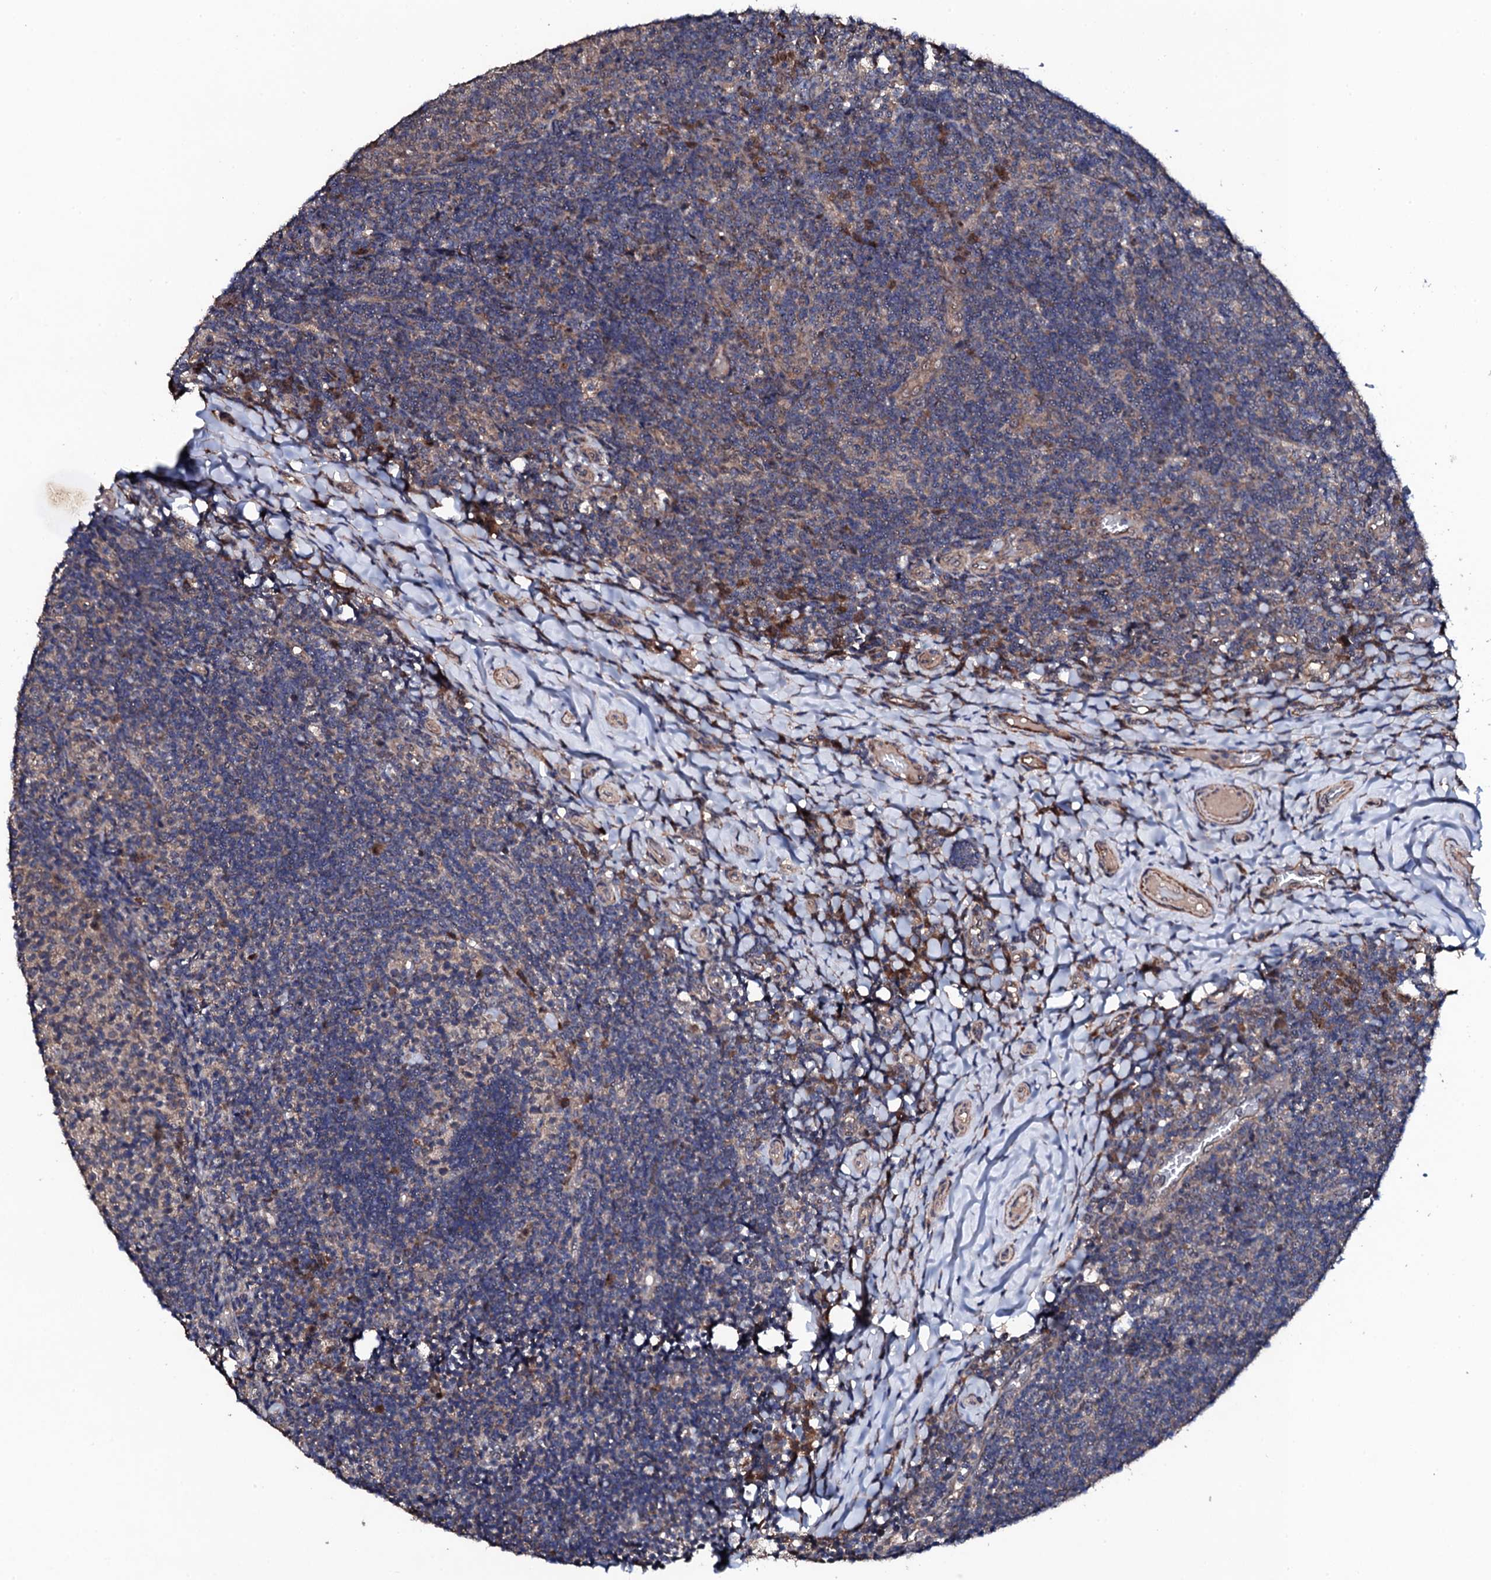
{"staining": {"intensity": "weak", "quantity": "25%-75%", "location": "cytoplasmic/membranous,nuclear"}, "tissue": "tonsil", "cell_type": "Germinal center cells", "image_type": "normal", "snomed": [{"axis": "morphology", "description": "Normal tissue, NOS"}, {"axis": "topography", "description": "Tonsil"}], "caption": "Immunohistochemistry photomicrograph of normal human tonsil stained for a protein (brown), which reveals low levels of weak cytoplasmic/membranous,nuclear expression in approximately 25%-75% of germinal center cells.", "gene": "IP6K1", "patient": {"sex": "female", "age": 10}}